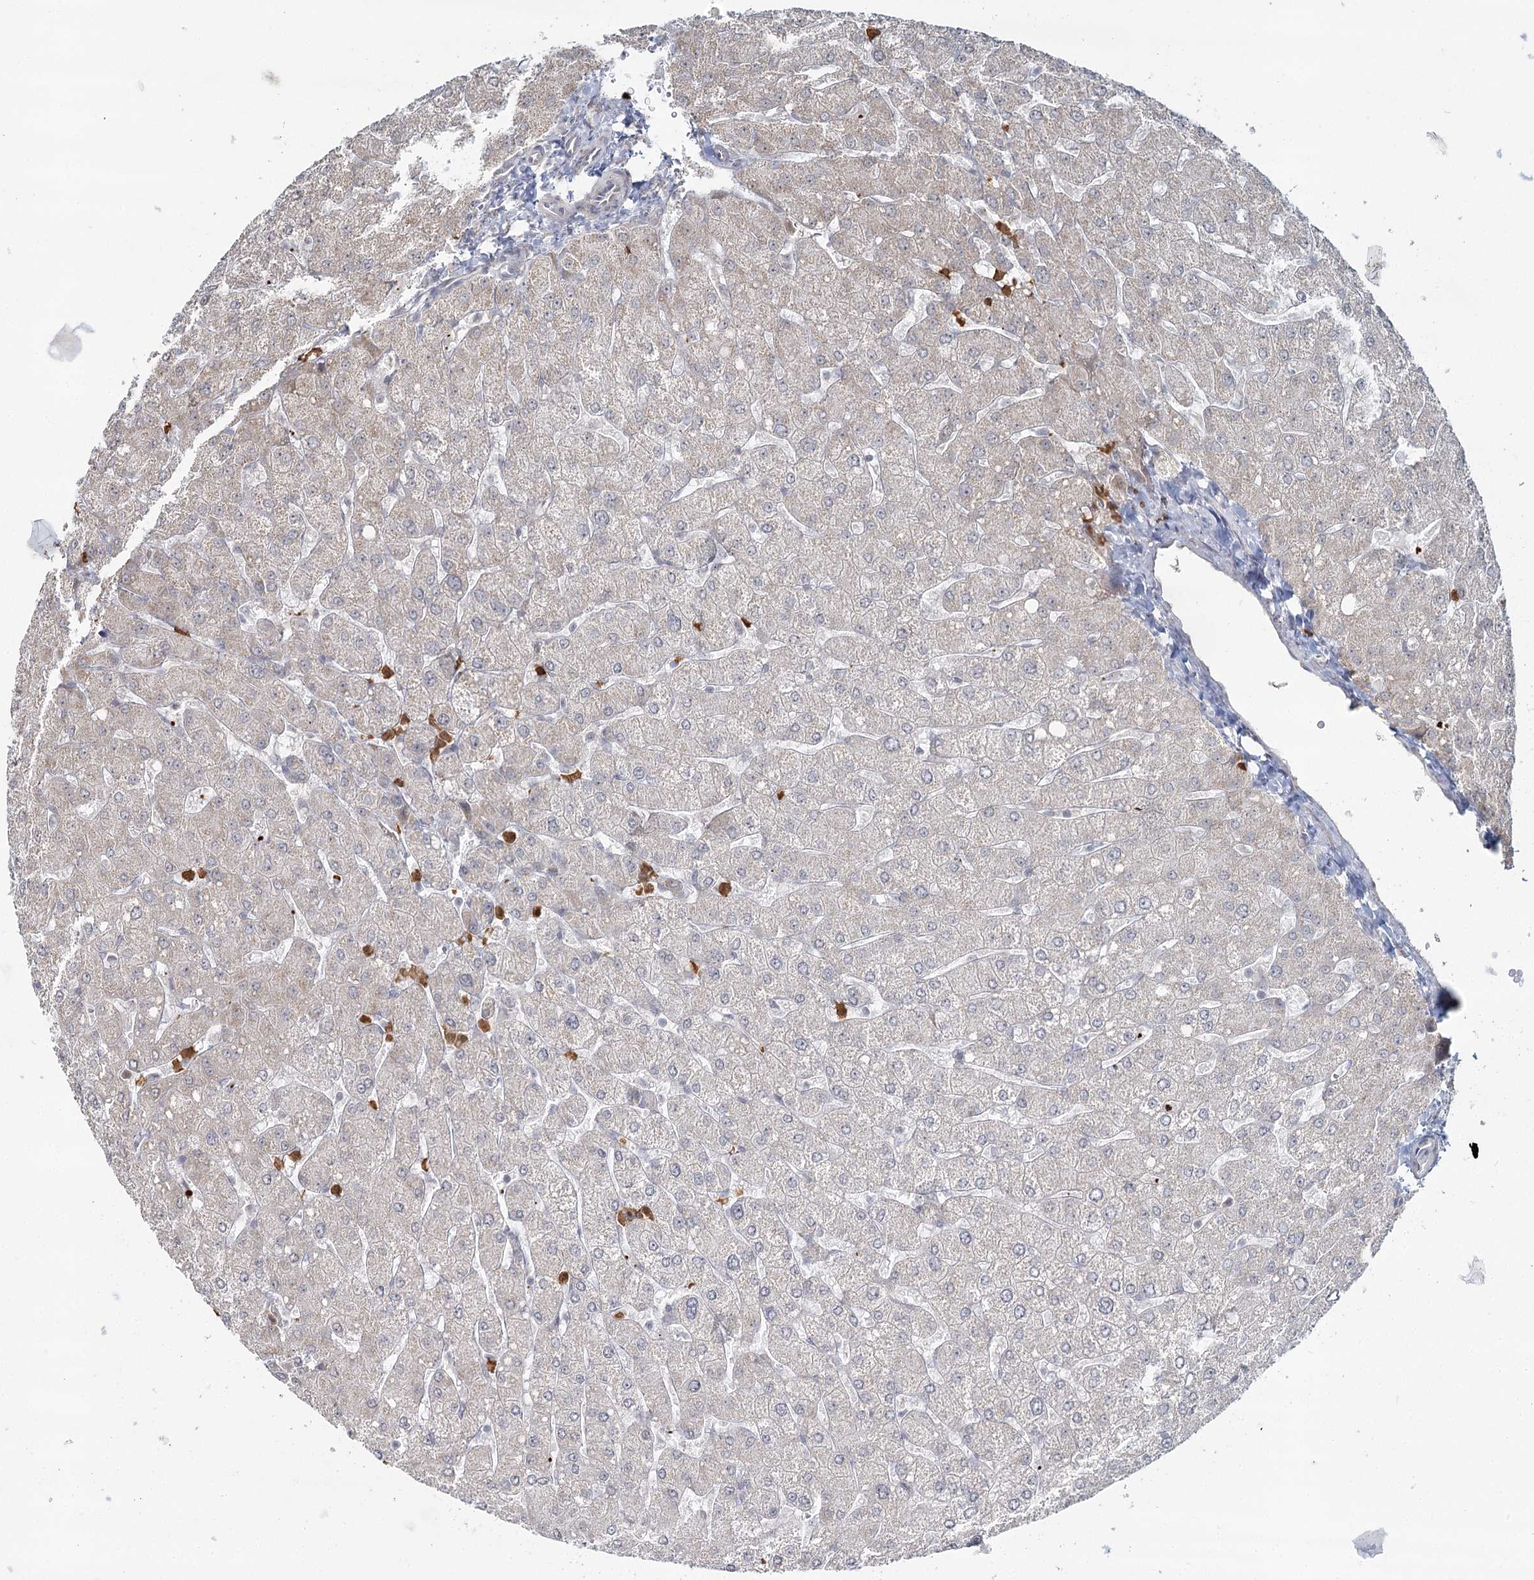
{"staining": {"intensity": "negative", "quantity": "none", "location": "none"}, "tissue": "liver", "cell_type": "Cholangiocytes", "image_type": "normal", "snomed": [{"axis": "morphology", "description": "Normal tissue, NOS"}, {"axis": "topography", "description": "Liver"}], "caption": "Immunohistochemistry of normal liver shows no staining in cholangiocytes. (DAB immunohistochemistry (IHC), high magnification).", "gene": "ATAD1", "patient": {"sex": "male", "age": 55}}